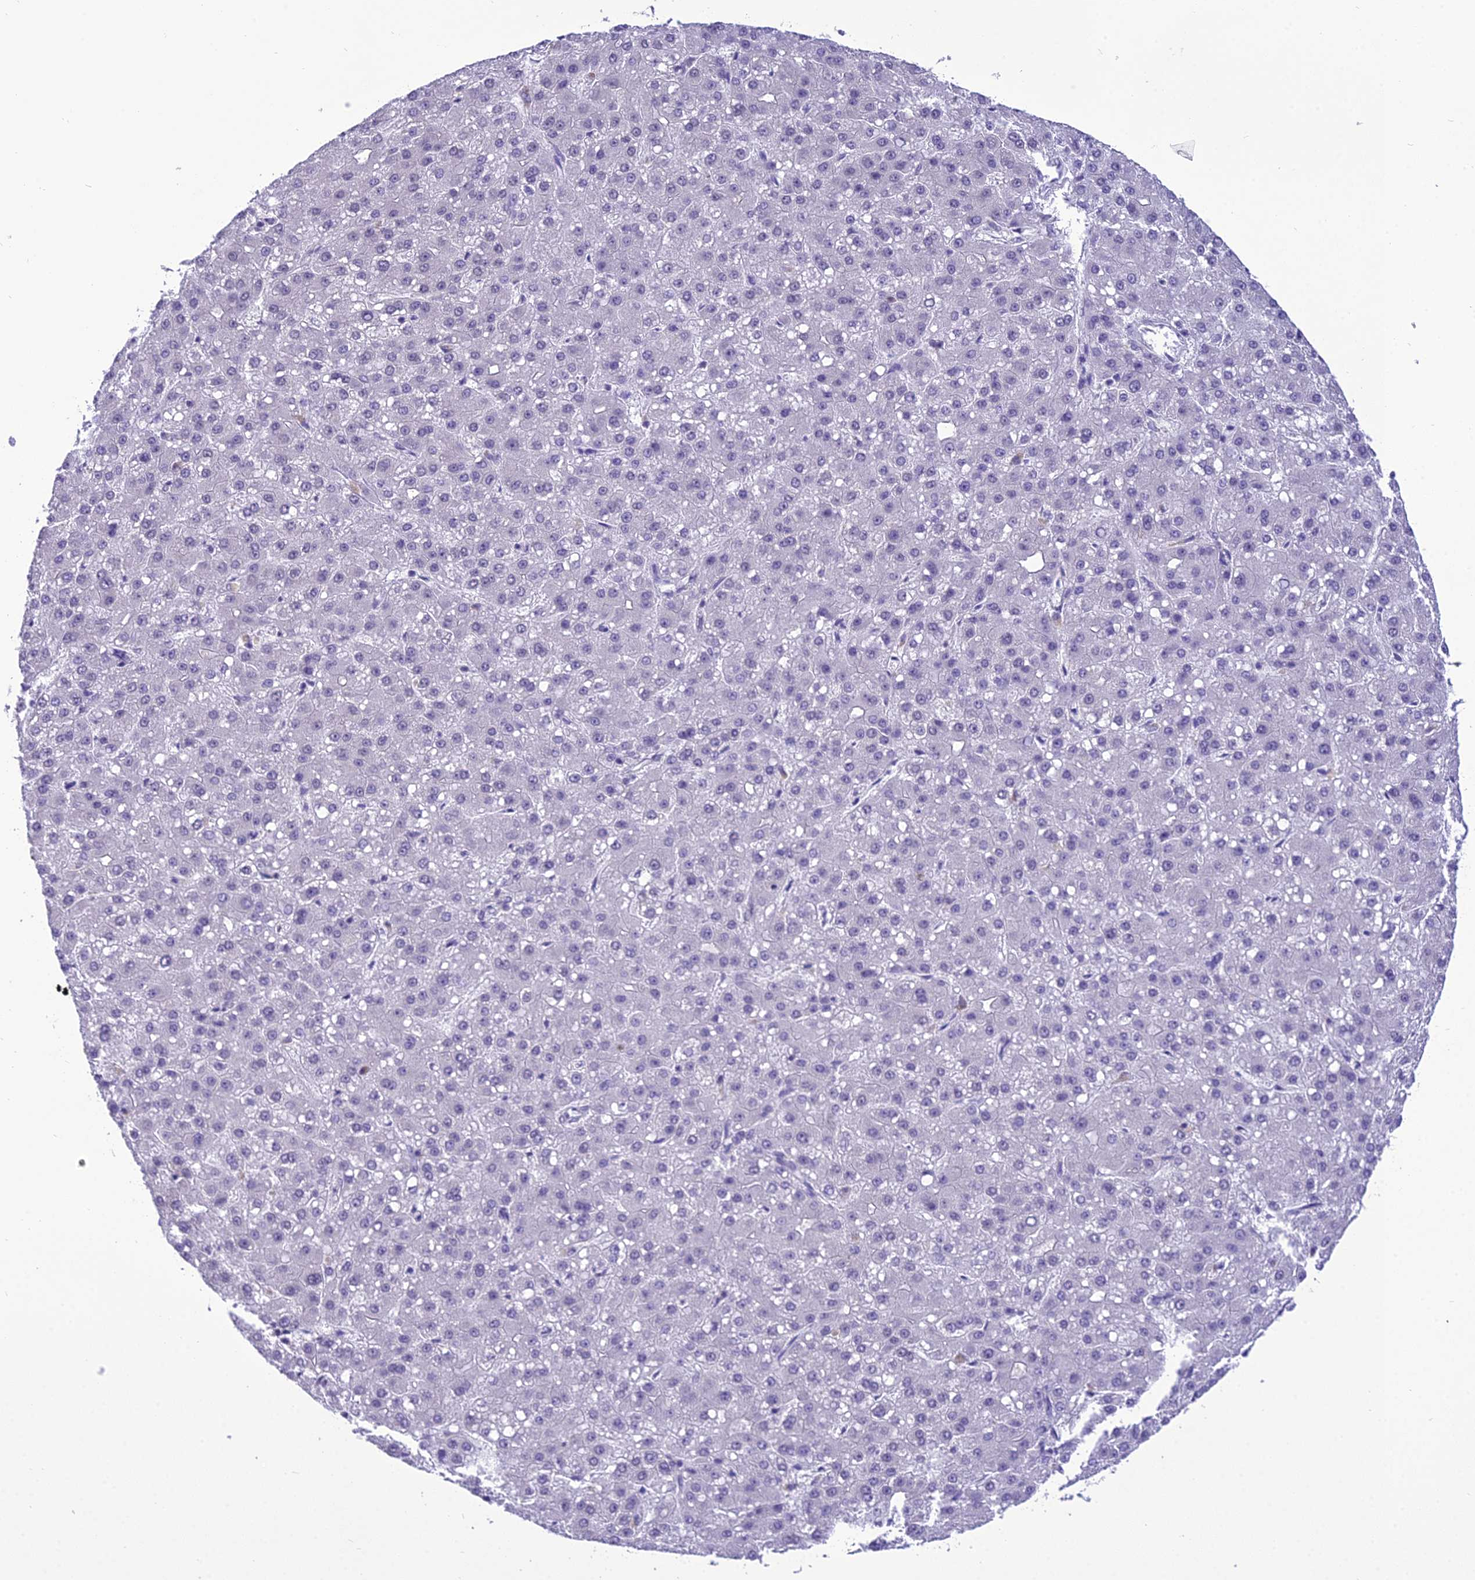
{"staining": {"intensity": "negative", "quantity": "none", "location": "none"}, "tissue": "liver cancer", "cell_type": "Tumor cells", "image_type": "cancer", "snomed": [{"axis": "morphology", "description": "Carcinoma, Hepatocellular, NOS"}, {"axis": "topography", "description": "Liver"}], "caption": "Immunohistochemistry image of neoplastic tissue: liver hepatocellular carcinoma stained with DAB shows no significant protein expression in tumor cells.", "gene": "SH3RF3", "patient": {"sex": "male", "age": 67}}